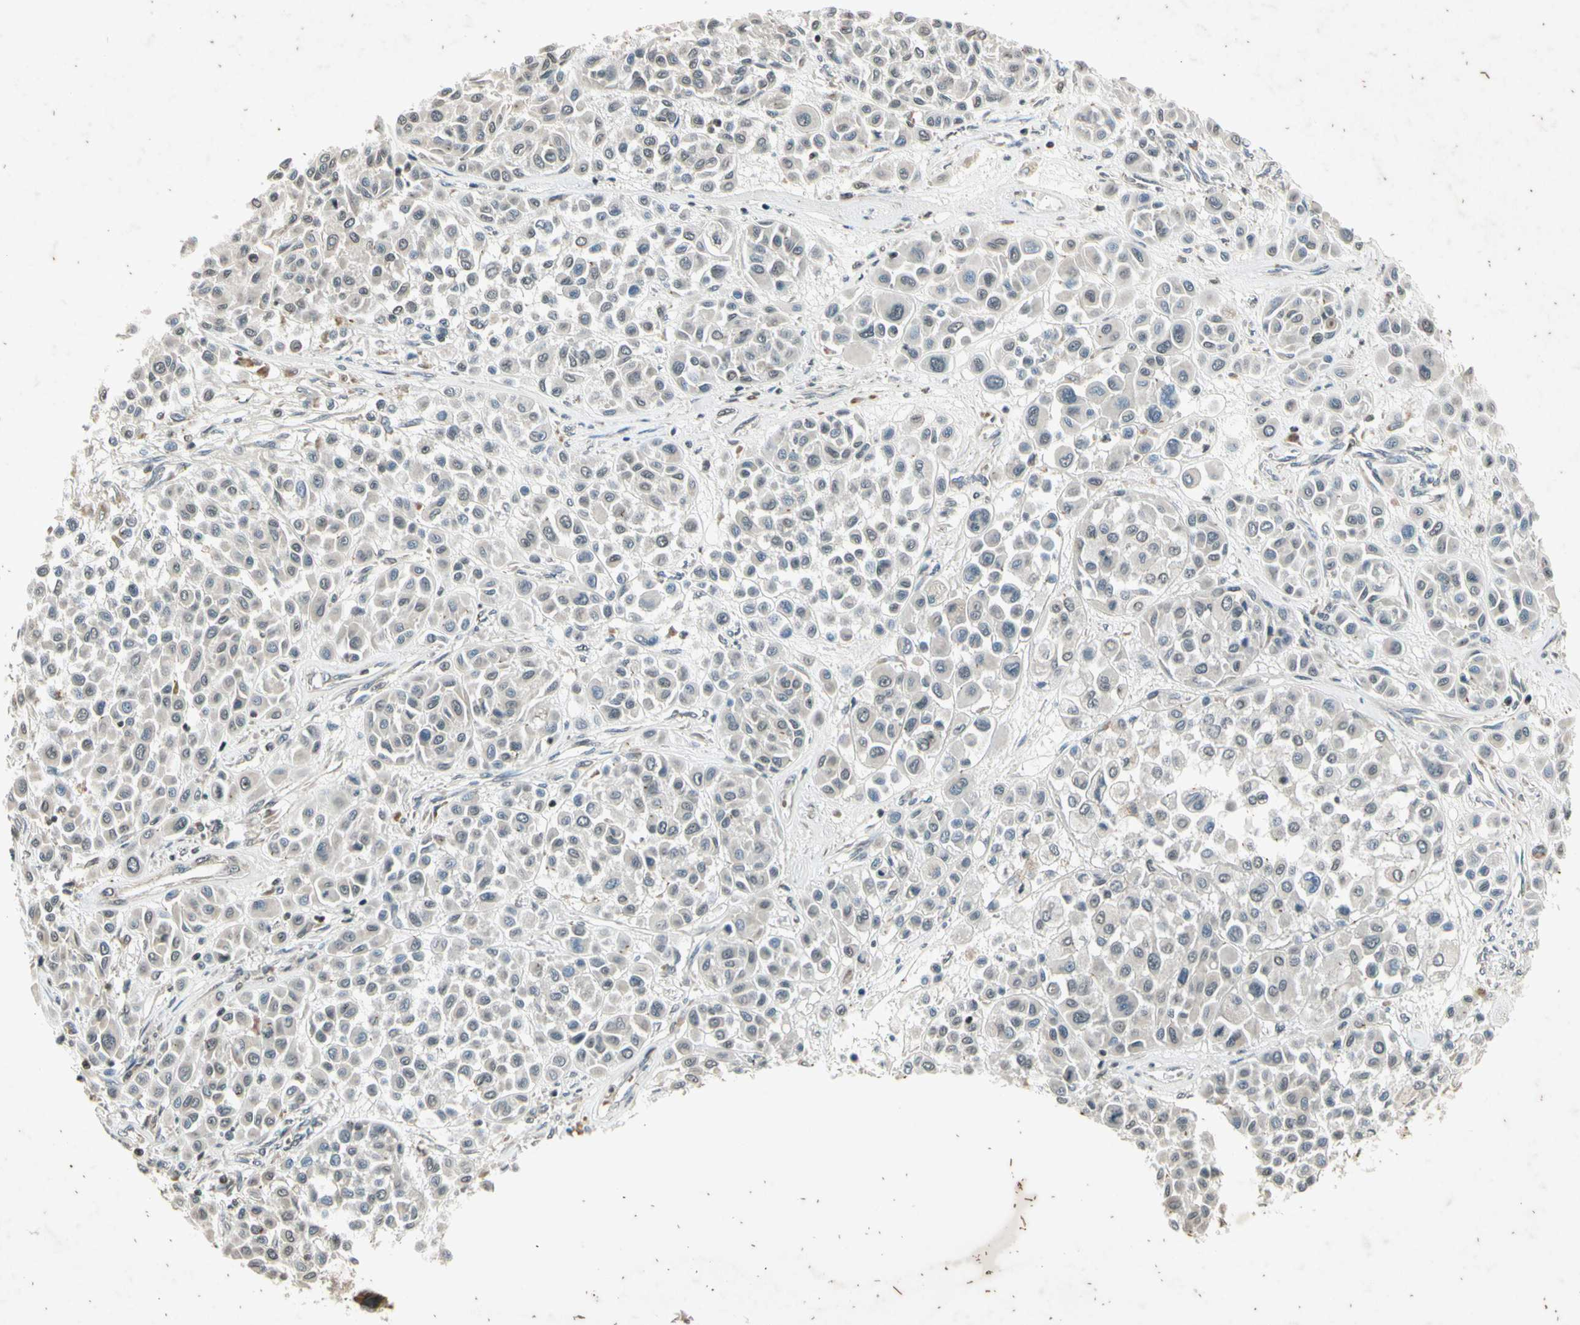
{"staining": {"intensity": "negative", "quantity": "none", "location": "none"}, "tissue": "melanoma", "cell_type": "Tumor cells", "image_type": "cancer", "snomed": [{"axis": "morphology", "description": "Malignant melanoma, Metastatic site"}, {"axis": "topography", "description": "Soft tissue"}], "caption": "Immunohistochemical staining of human melanoma shows no significant staining in tumor cells.", "gene": "EFNB2", "patient": {"sex": "male", "age": 41}}